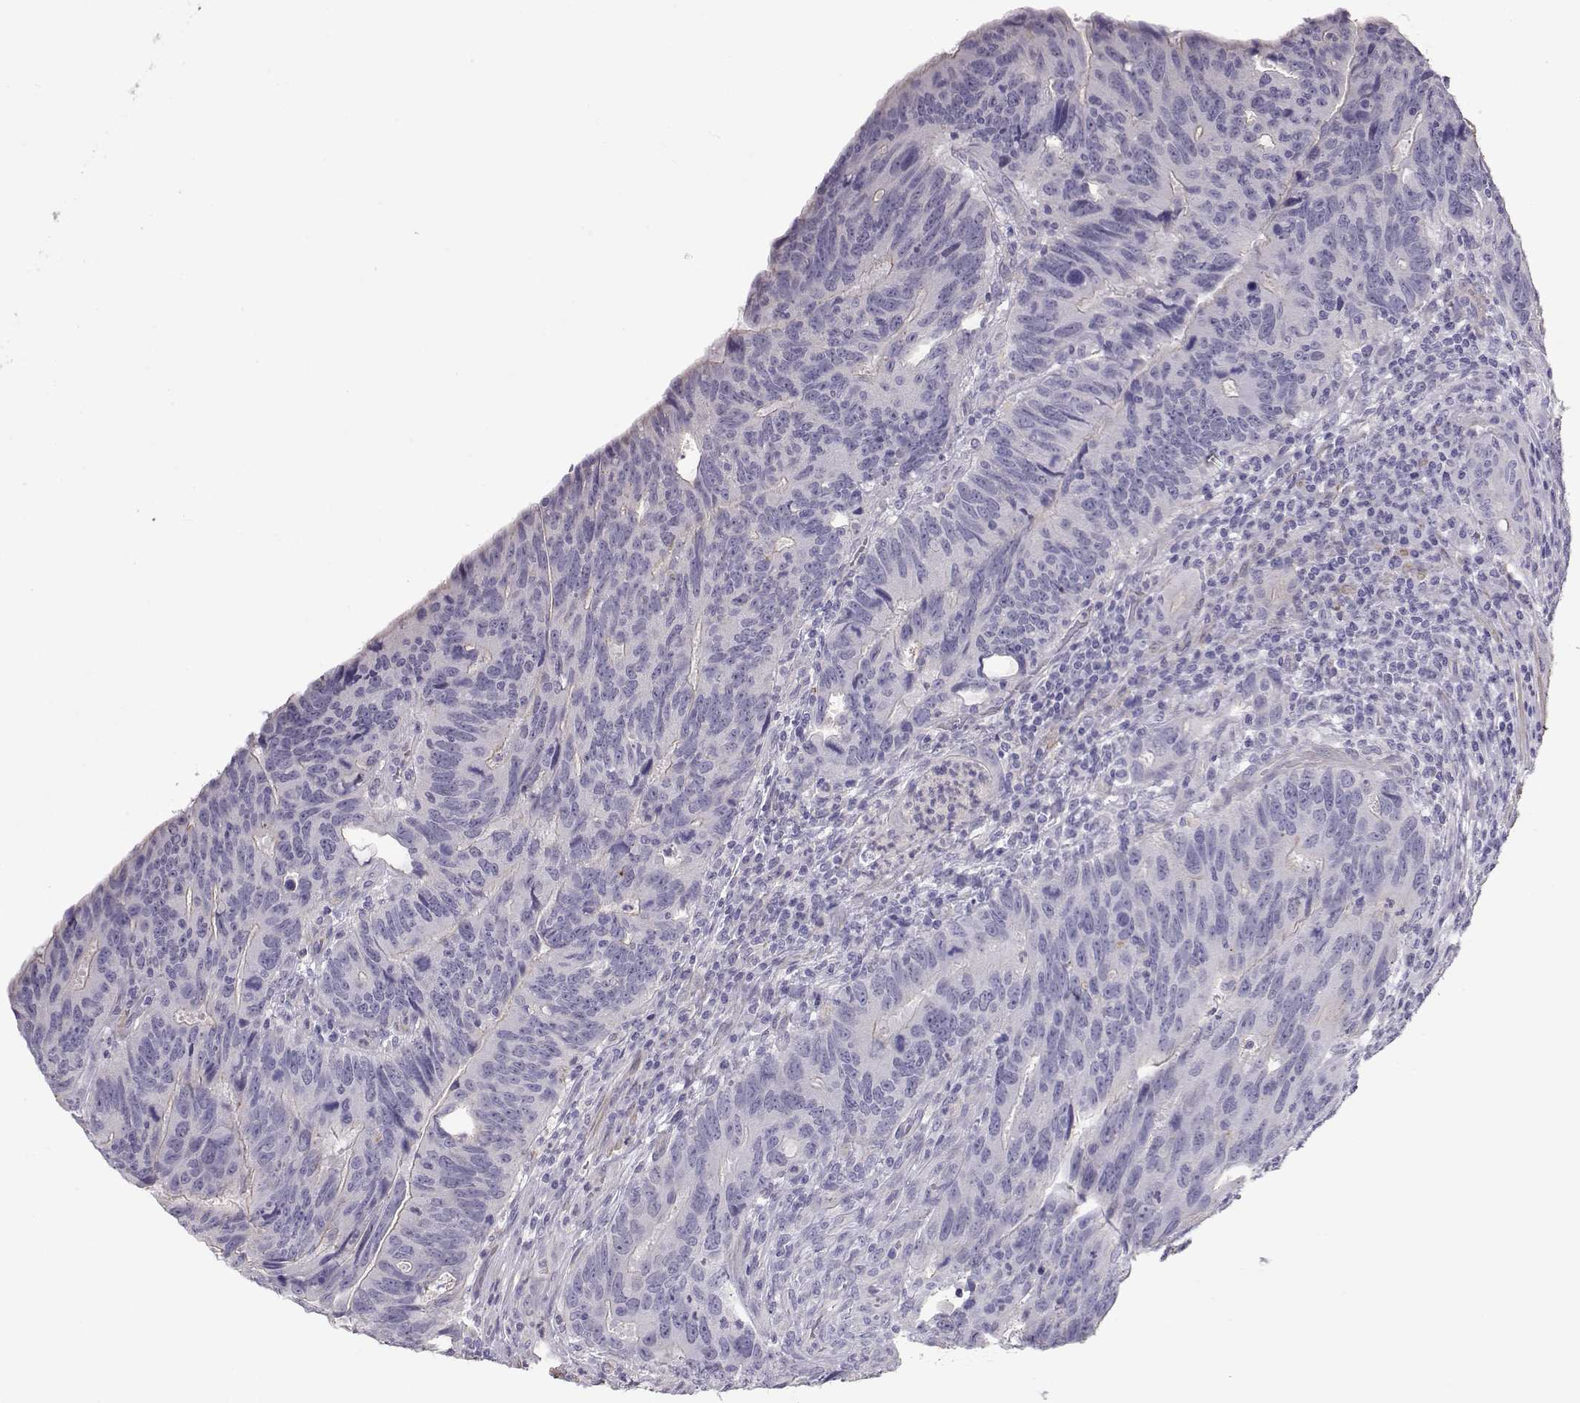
{"staining": {"intensity": "negative", "quantity": "none", "location": "none"}, "tissue": "colorectal cancer", "cell_type": "Tumor cells", "image_type": "cancer", "snomed": [{"axis": "morphology", "description": "Adenocarcinoma, NOS"}, {"axis": "topography", "description": "Colon"}], "caption": "A photomicrograph of colorectal adenocarcinoma stained for a protein demonstrates no brown staining in tumor cells.", "gene": "SLITRK3", "patient": {"sex": "female", "age": 77}}